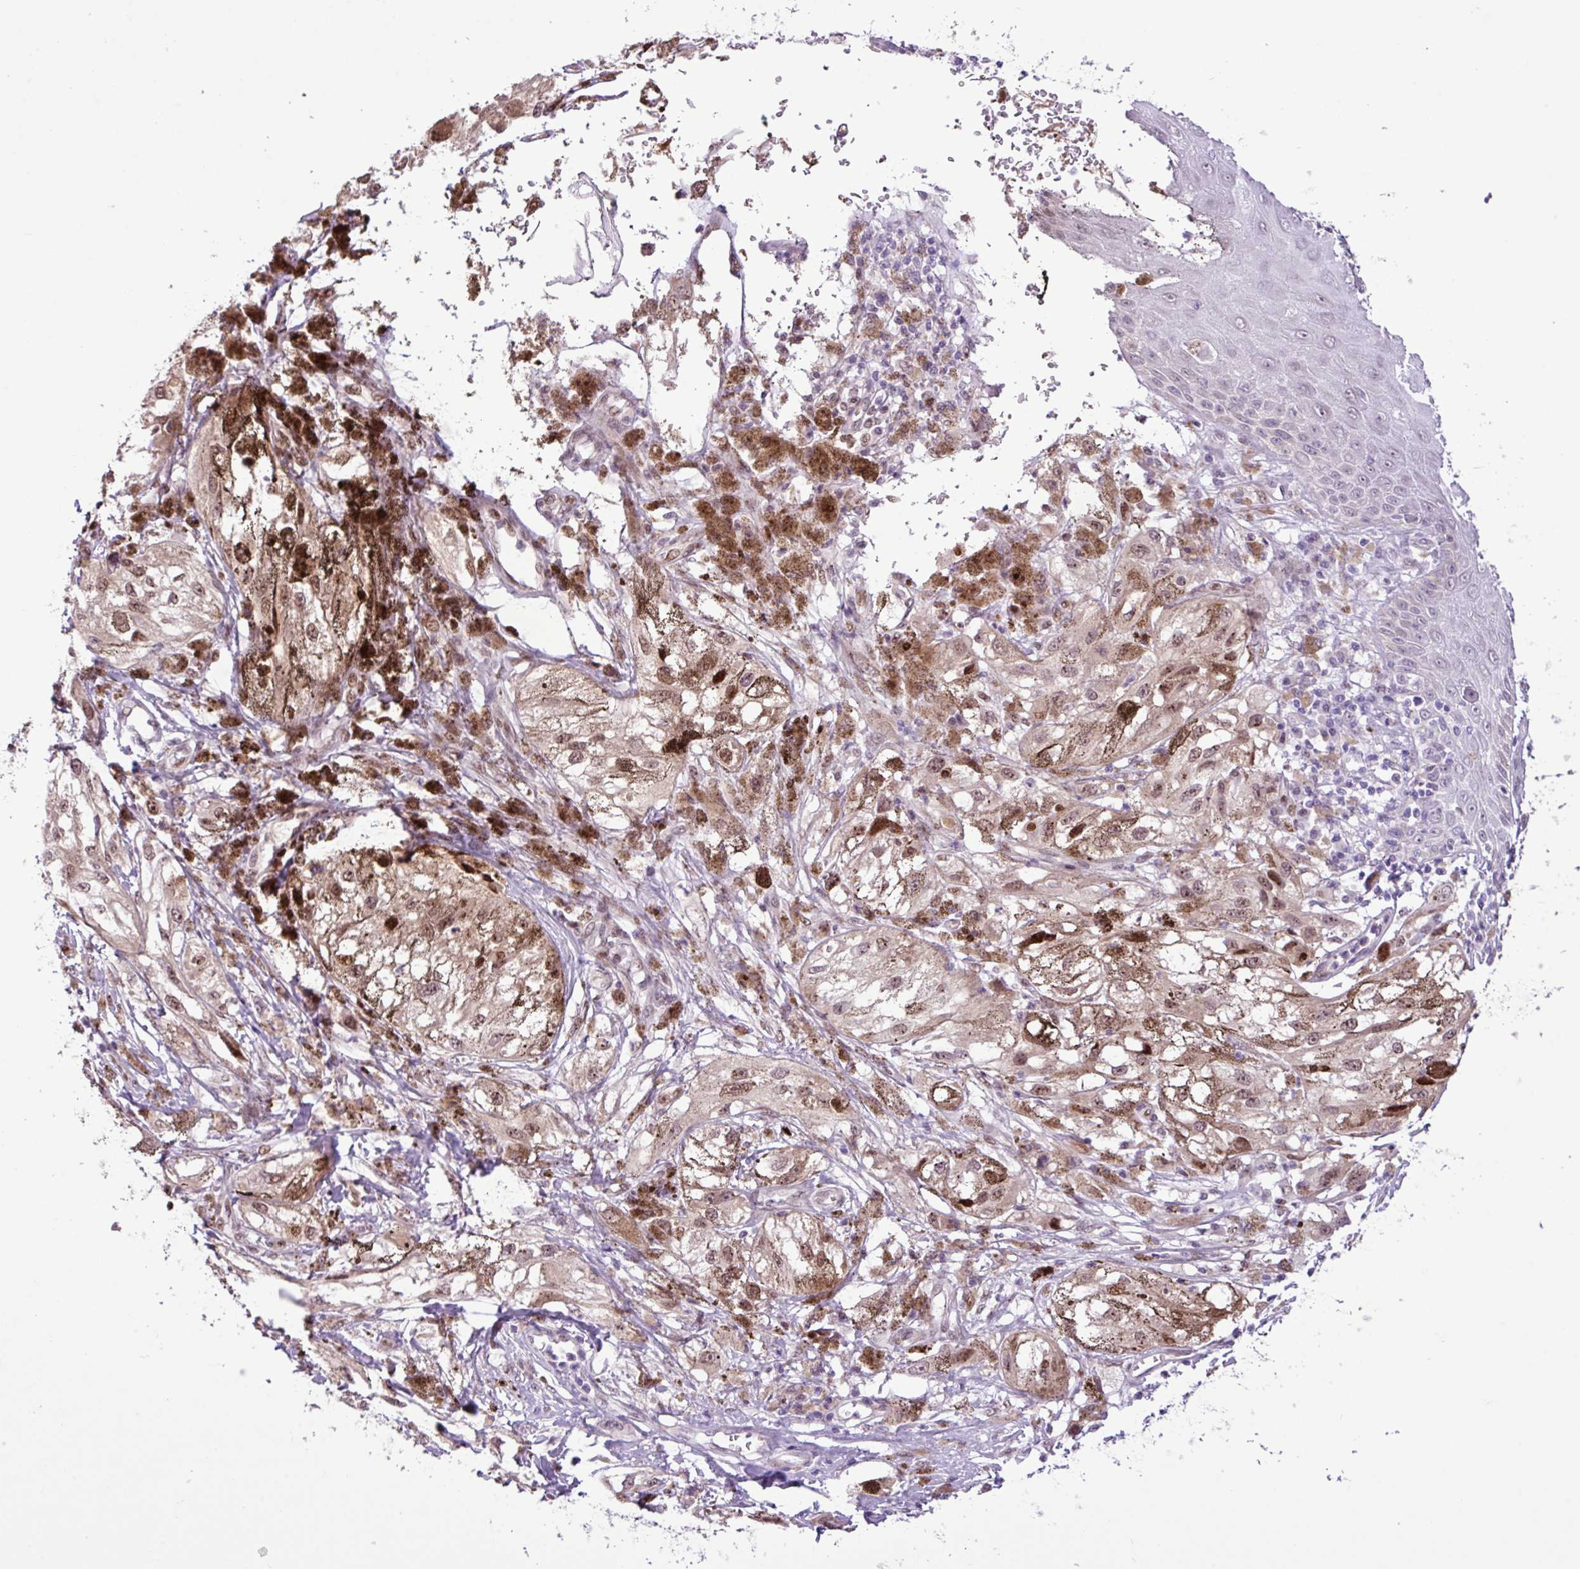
{"staining": {"intensity": "moderate", "quantity": ">75%", "location": "nuclear"}, "tissue": "melanoma", "cell_type": "Tumor cells", "image_type": "cancer", "snomed": [{"axis": "morphology", "description": "Malignant melanoma, NOS"}, {"axis": "topography", "description": "Skin"}], "caption": "Human melanoma stained for a protein (brown) exhibits moderate nuclear positive staining in approximately >75% of tumor cells.", "gene": "YLPM1", "patient": {"sex": "male", "age": 88}}